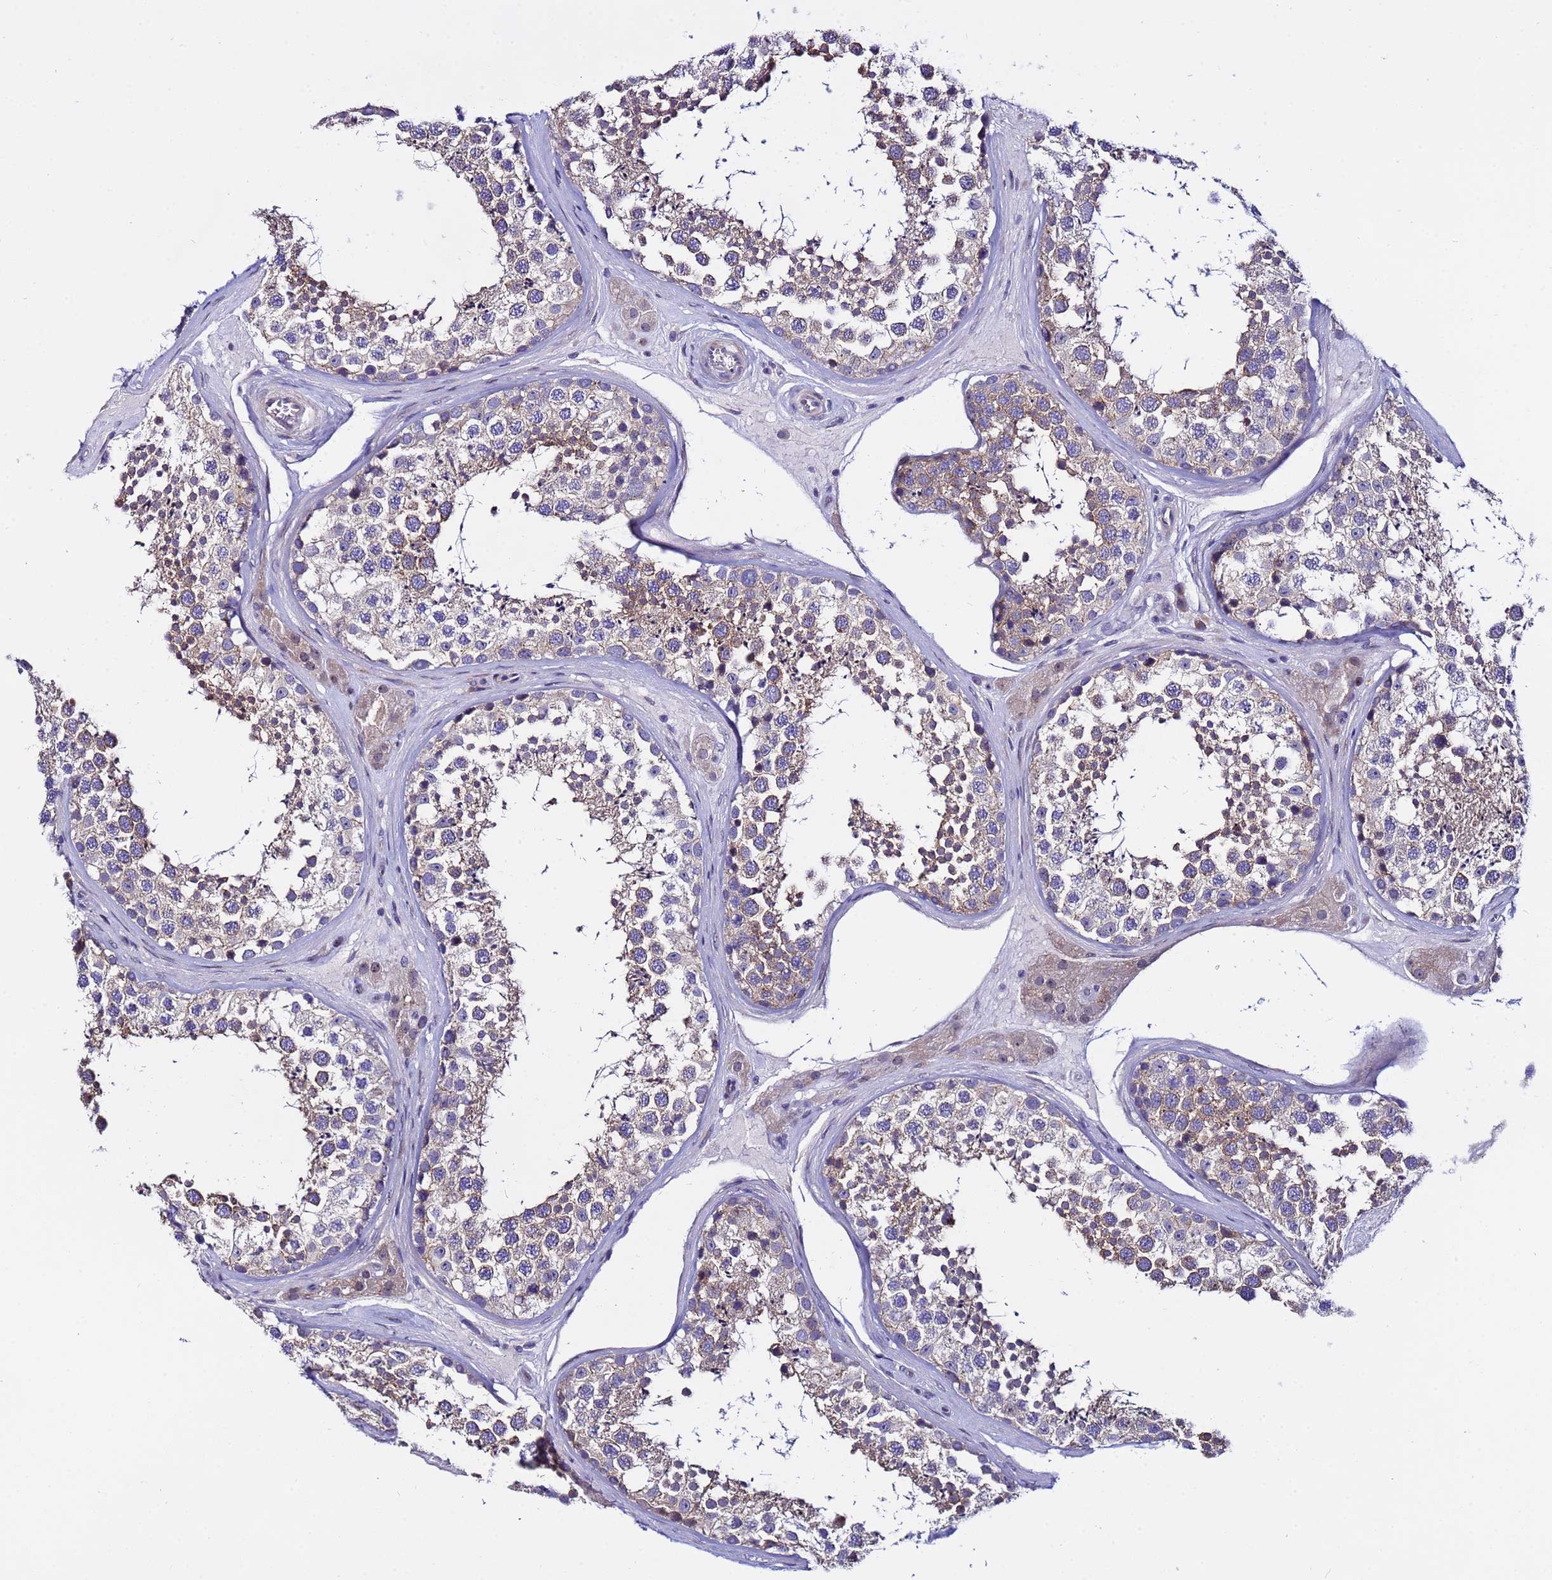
{"staining": {"intensity": "moderate", "quantity": "25%-75%", "location": "cytoplasmic/membranous"}, "tissue": "testis", "cell_type": "Cells in seminiferous ducts", "image_type": "normal", "snomed": [{"axis": "morphology", "description": "Normal tissue, NOS"}, {"axis": "topography", "description": "Testis"}], "caption": "Moderate cytoplasmic/membranous expression is present in approximately 25%-75% of cells in seminiferous ducts in unremarkable testis. (IHC, brightfield microscopy, high magnification).", "gene": "IGSF11", "patient": {"sex": "male", "age": 46}}